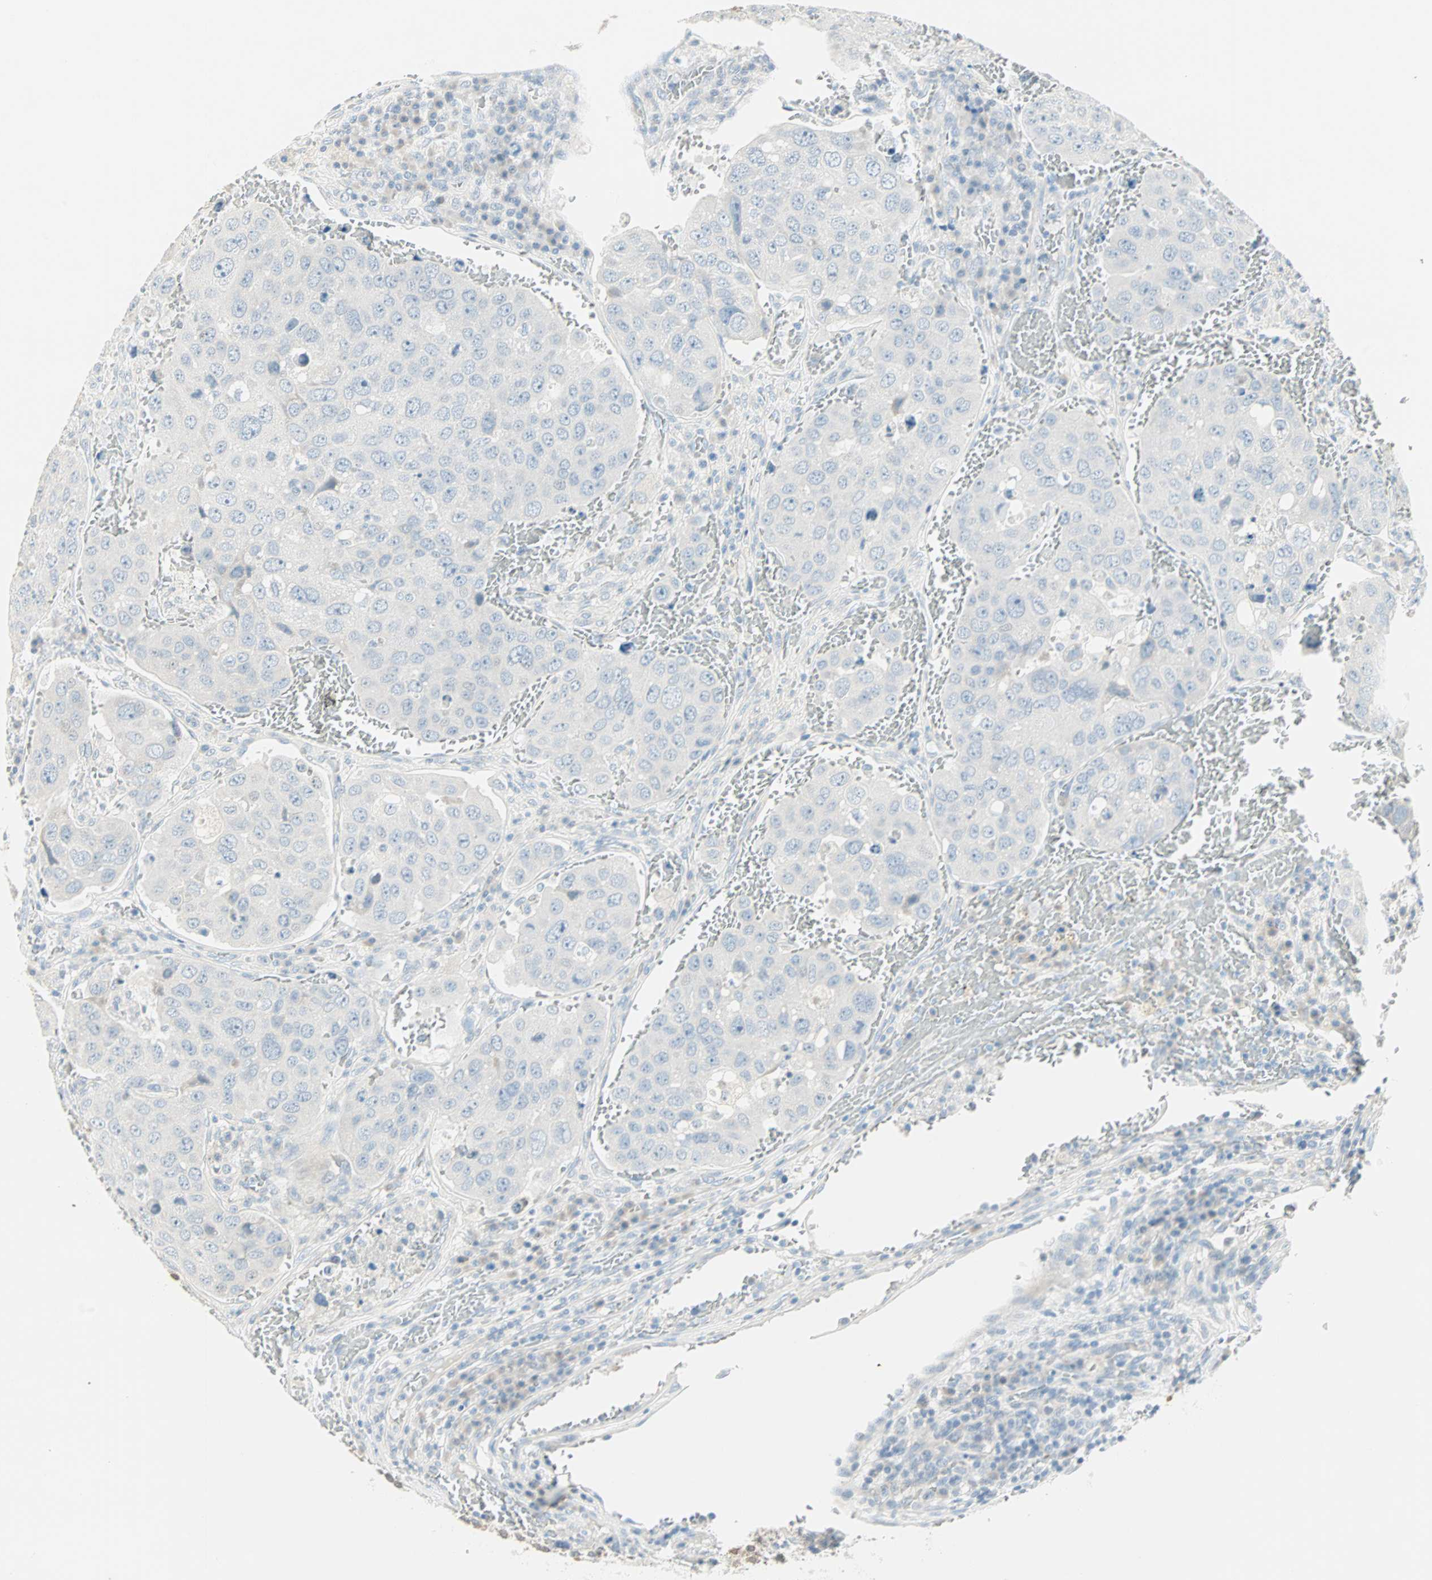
{"staining": {"intensity": "negative", "quantity": "none", "location": "none"}, "tissue": "urothelial cancer", "cell_type": "Tumor cells", "image_type": "cancer", "snomed": [{"axis": "morphology", "description": "Urothelial carcinoma, High grade"}, {"axis": "topography", "description": "Lymph node"}, {"axis": "topography", "description": "Urinary bladder"}], "caption": "Urothelial cancer was stained to show a protein in brown. There is no significant positivity in tumor cells. (DAB (3,3'-diaminobenzidine) IHC visualized using brightfield microscopy, high magnification).", "gene": "SULT1C2", "patient": {"sex": "male", "age": 51}}